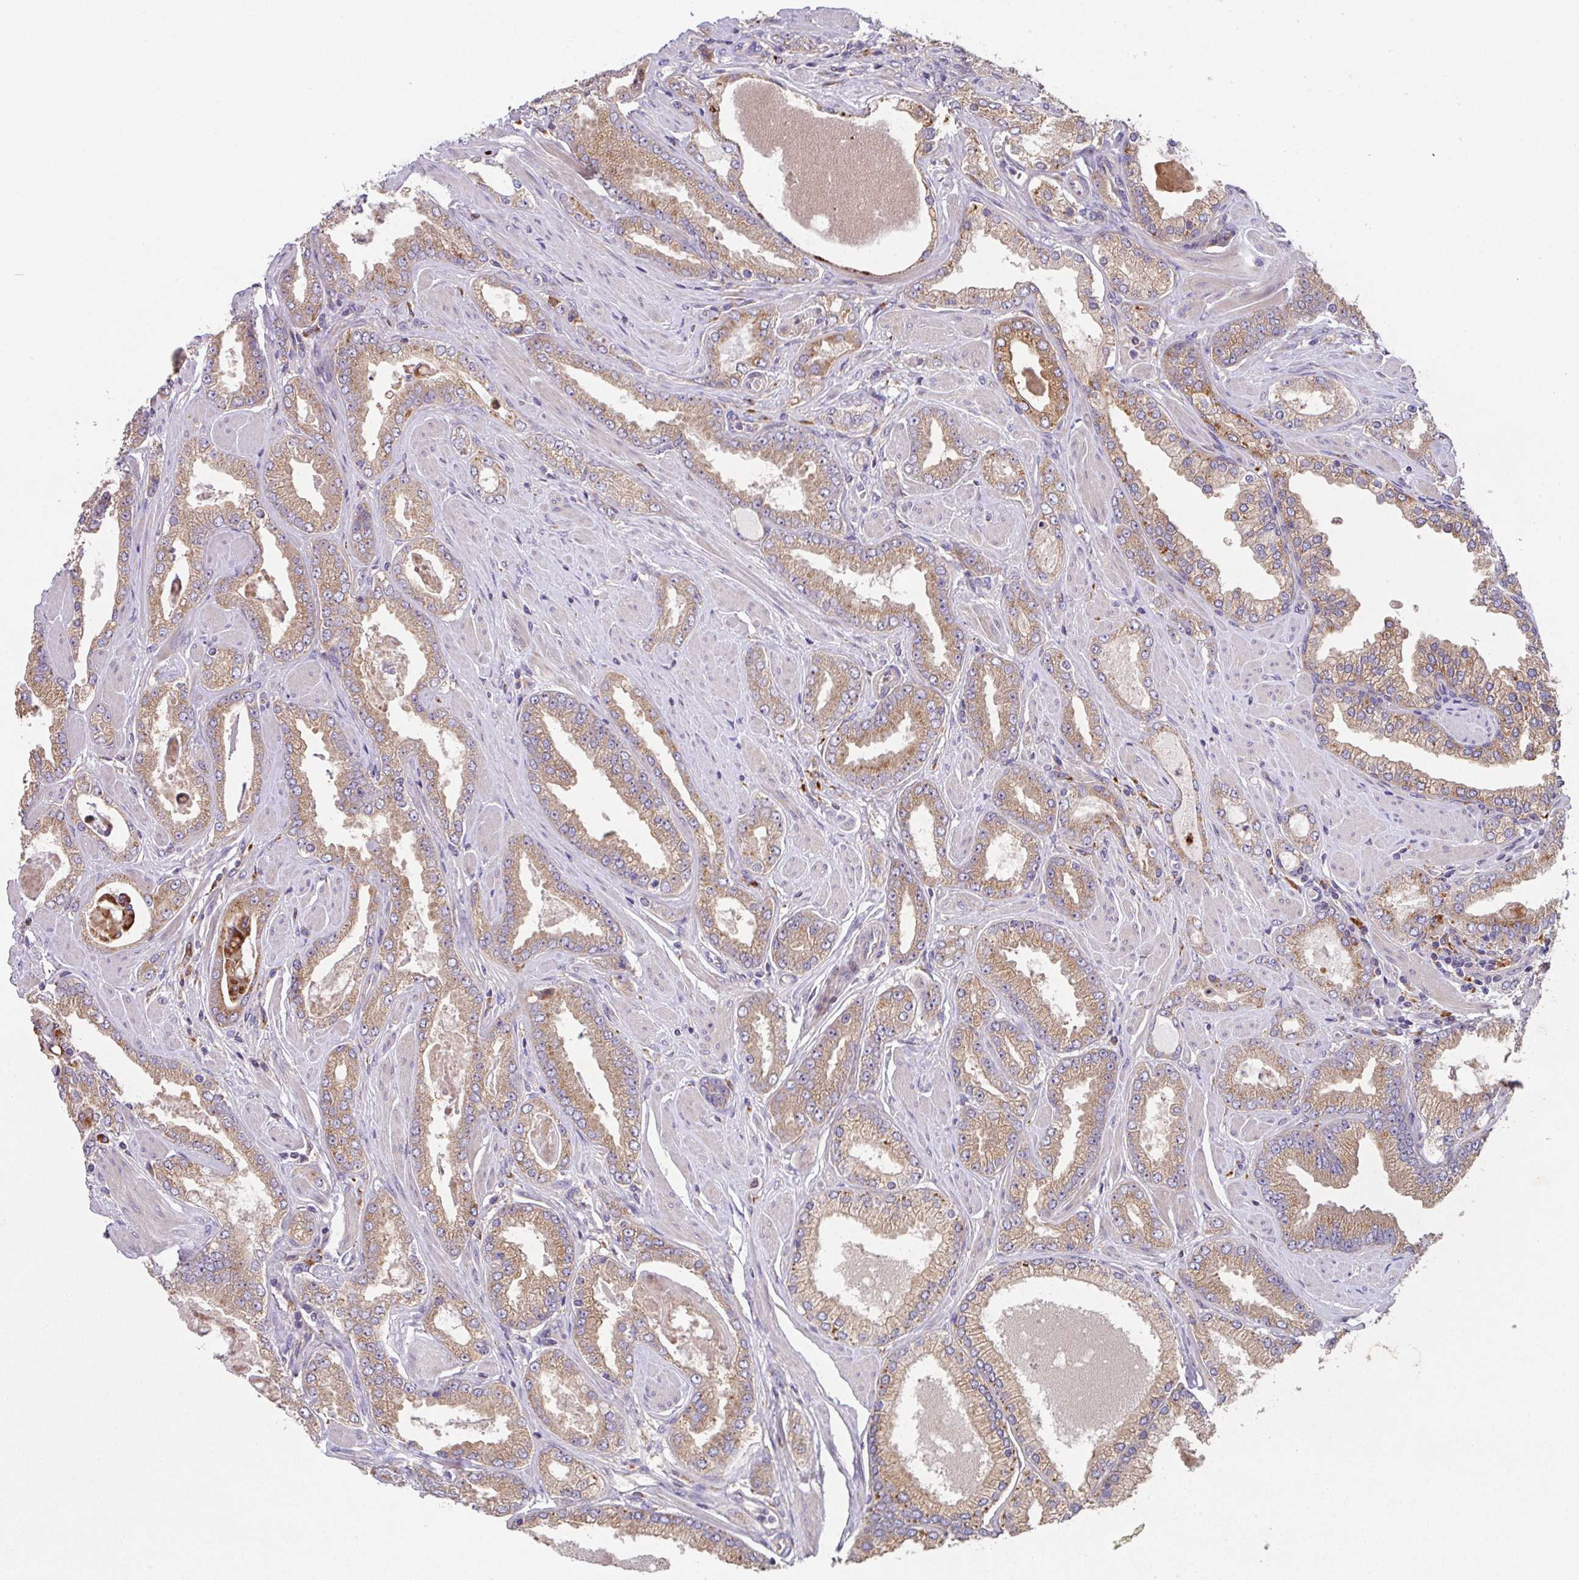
{"staining": {"intensity": "moderate", "quantity": ">75%", "location": "cytoplasmic/membranous"}, "tissue": "prostate cancer", "cell_type": "Tumor cells", "image_type": "cancer", "snomed": [{"axis": "morphology", "description": "Adenocarcinoma, Low grade"}, {"axis": "topography", "description": "Prostate"}], "caption": "A brown stain labels moderate cytoplasmic/membranous expression of a protein in human prostate cancer (low-grade adenocarcinoma) tumor cells.", "gene": "TRIM14", "patient": {"sex": "male", "age": 42}}